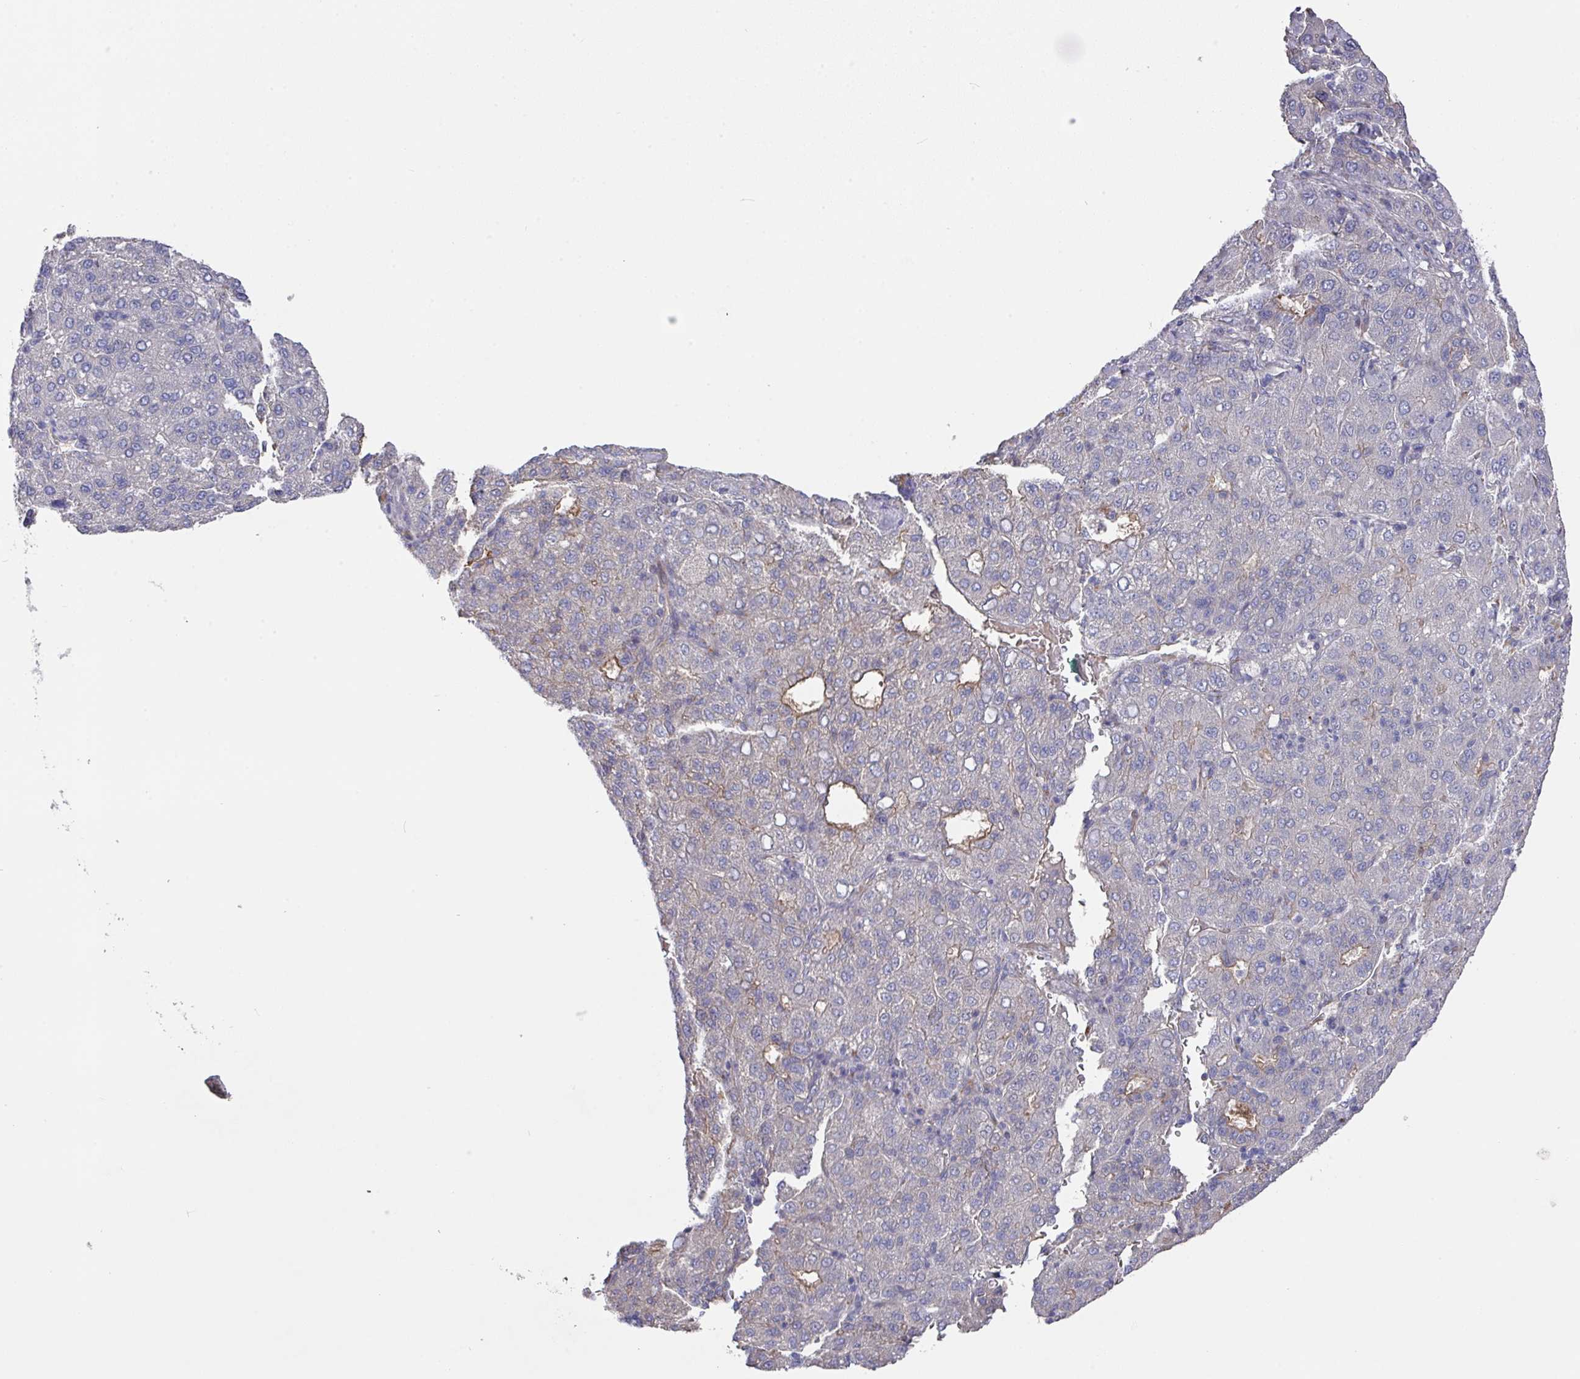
{"staining": {"intensity": "weak", "quantity": "<25%", "location": "cytoplasmic/membranous"}, "tissue": "liver cancer", "cell_type": "Tumor cells", "image_type": "cancer", "snomed": [{"axis": "morphology", "description": "Carcinoma, Hepatocellular, NOS"}, {"axis": "topography", "description": "Liver"}], "caption": "Immunohistochemical staining of liver cancer displays no significant expression in tumor cells.", "gene": "PRR5", "patient": {"sex": "male", "age": 65}}